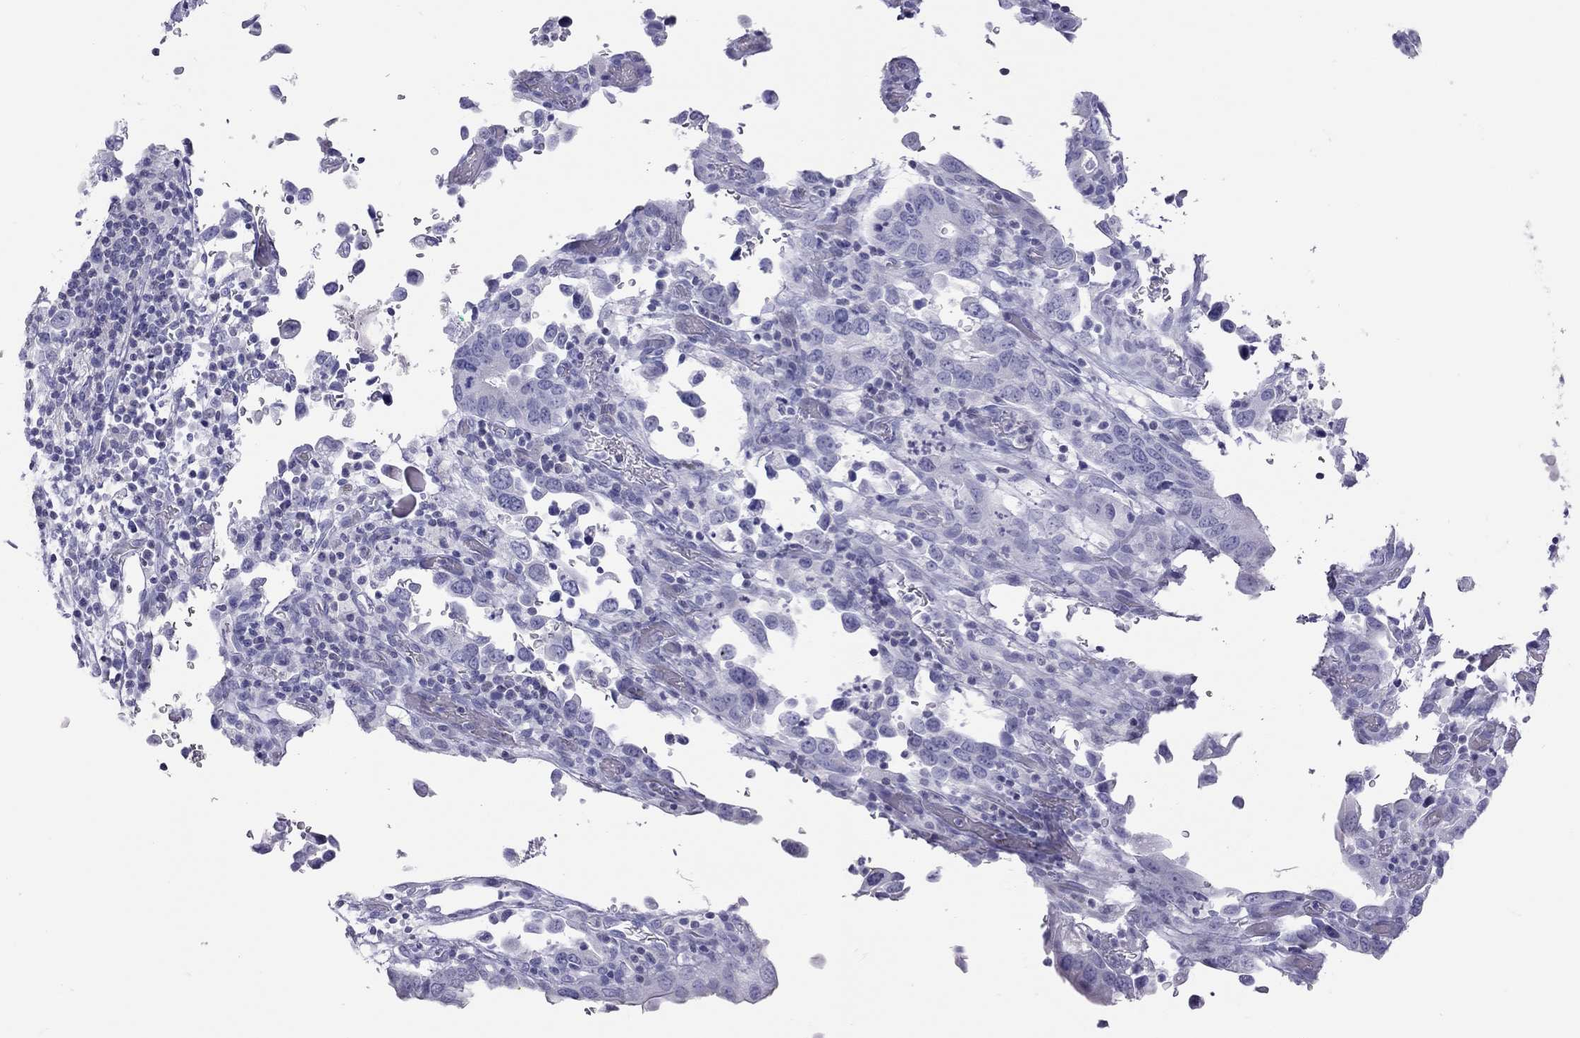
{"staining": {"intensity": "negative", "quantity": "none", "location": "none"}, "tissue": "stomach cancer", "cell_type": "Tumor cells", "image_type": "cancer", "snomed": [{"axis": "morphology", "description": "Adenocarcinoma, NOS"}, {"axis": "topography", "description": "Stomach, upper"}], "caption": "Stomach adenocarcinoma was stained to show a protein in brown. There is no significant staining in tumor cells.", "gene": "STAG3", "patient": {"sex": "male", "age": 74}}